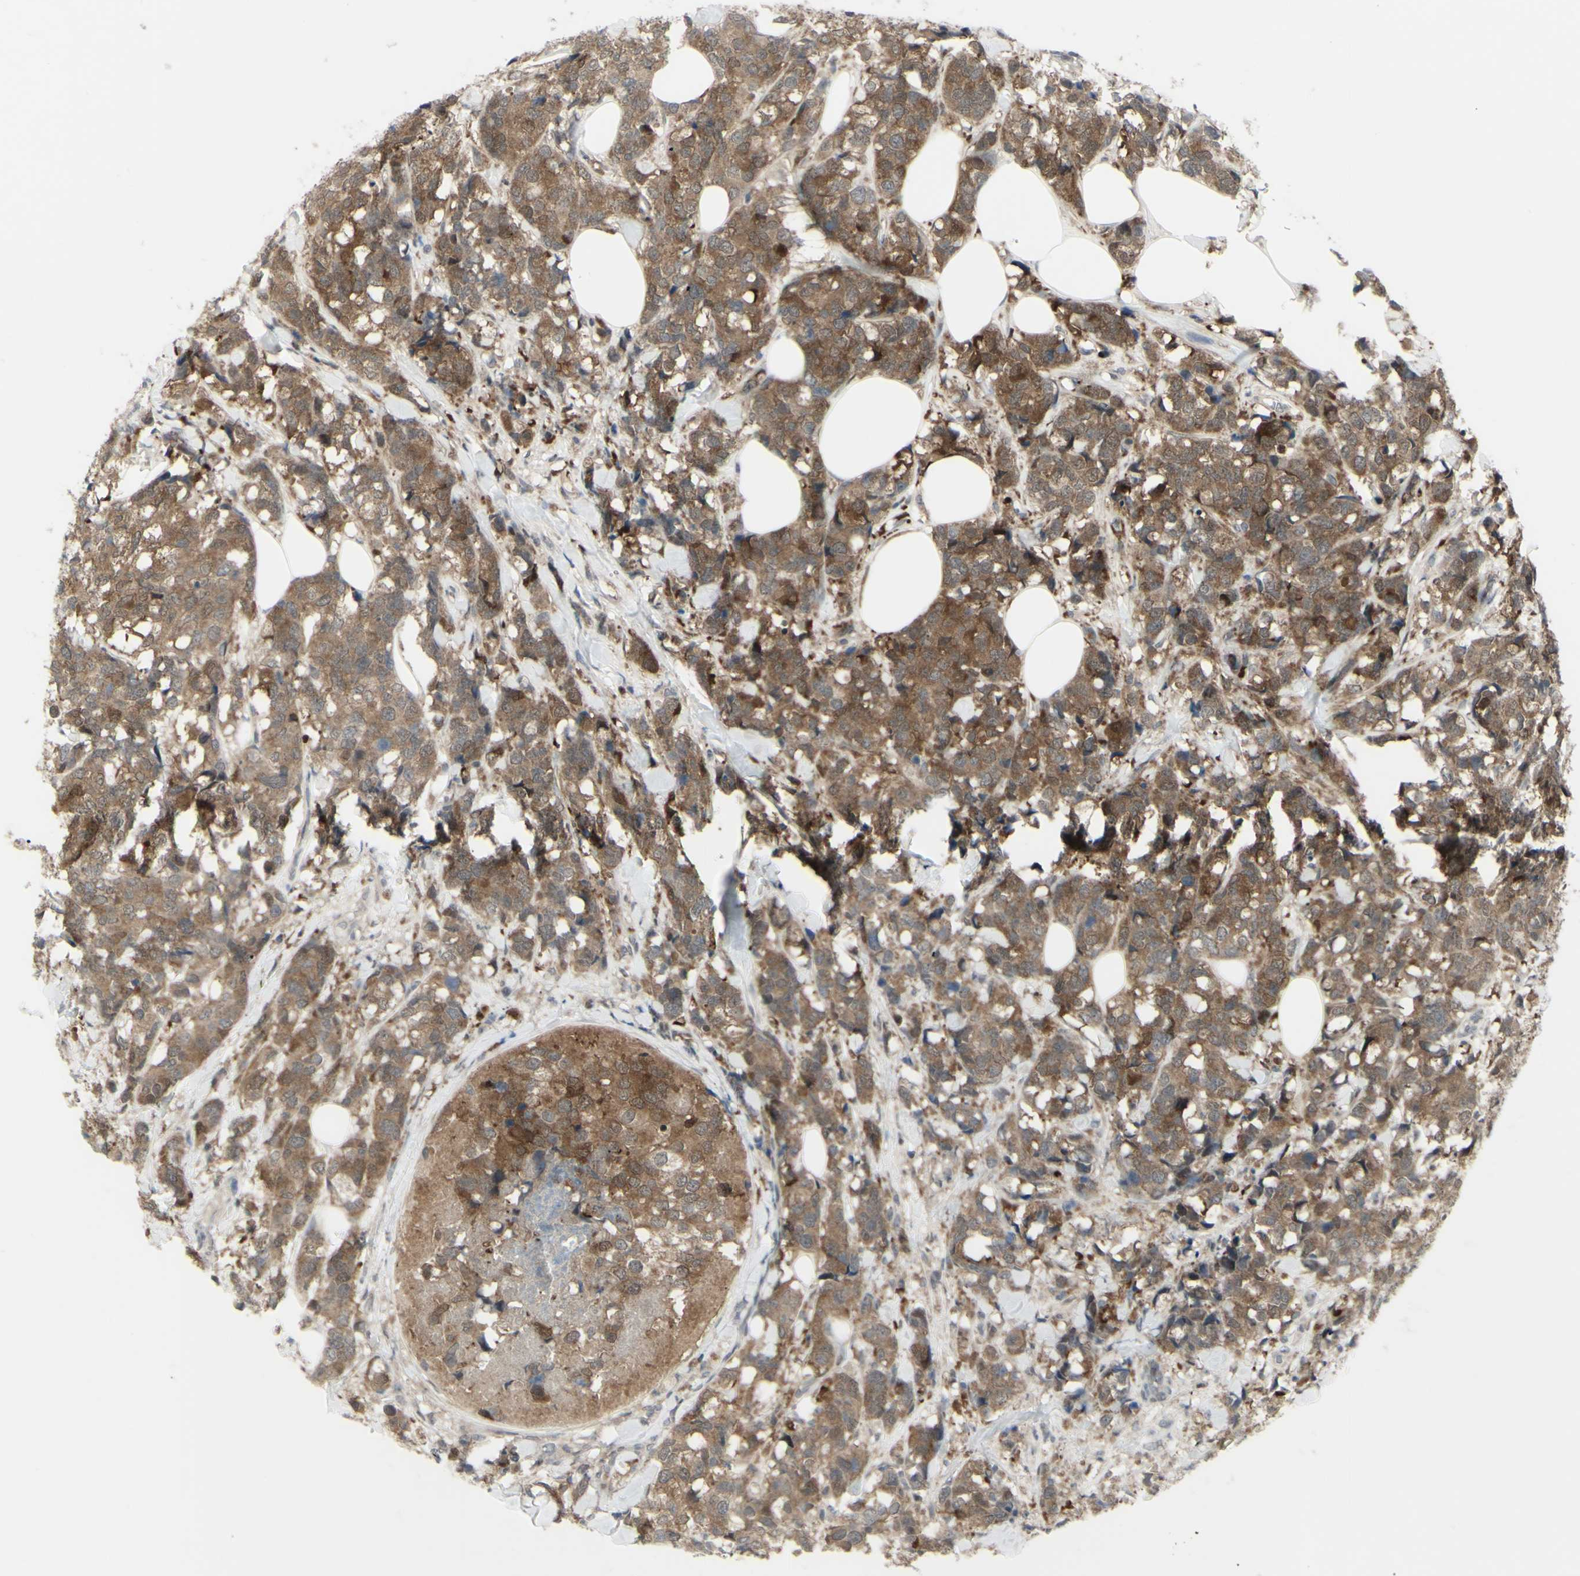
{"staining": {"intensity": "moderate", "quantity": ">75%", "location": "cytoplasmic/membranous"}, "tissue": "breast cancer", "cell_type": "Tumor cells", "image_type": "cancer", "snomed": [{"axis": "morphology", "description": "Lobular carcinoma"}, {"axis": "topography", "description": "Breast"}], "caption": "A brown stain labels moderate cytoplasmic/membranous staining of a protein in lobular carcinoma (breast) tumor cells.", "gene": "ETNK1", "patient": {"sex": "female", "age": 59}}